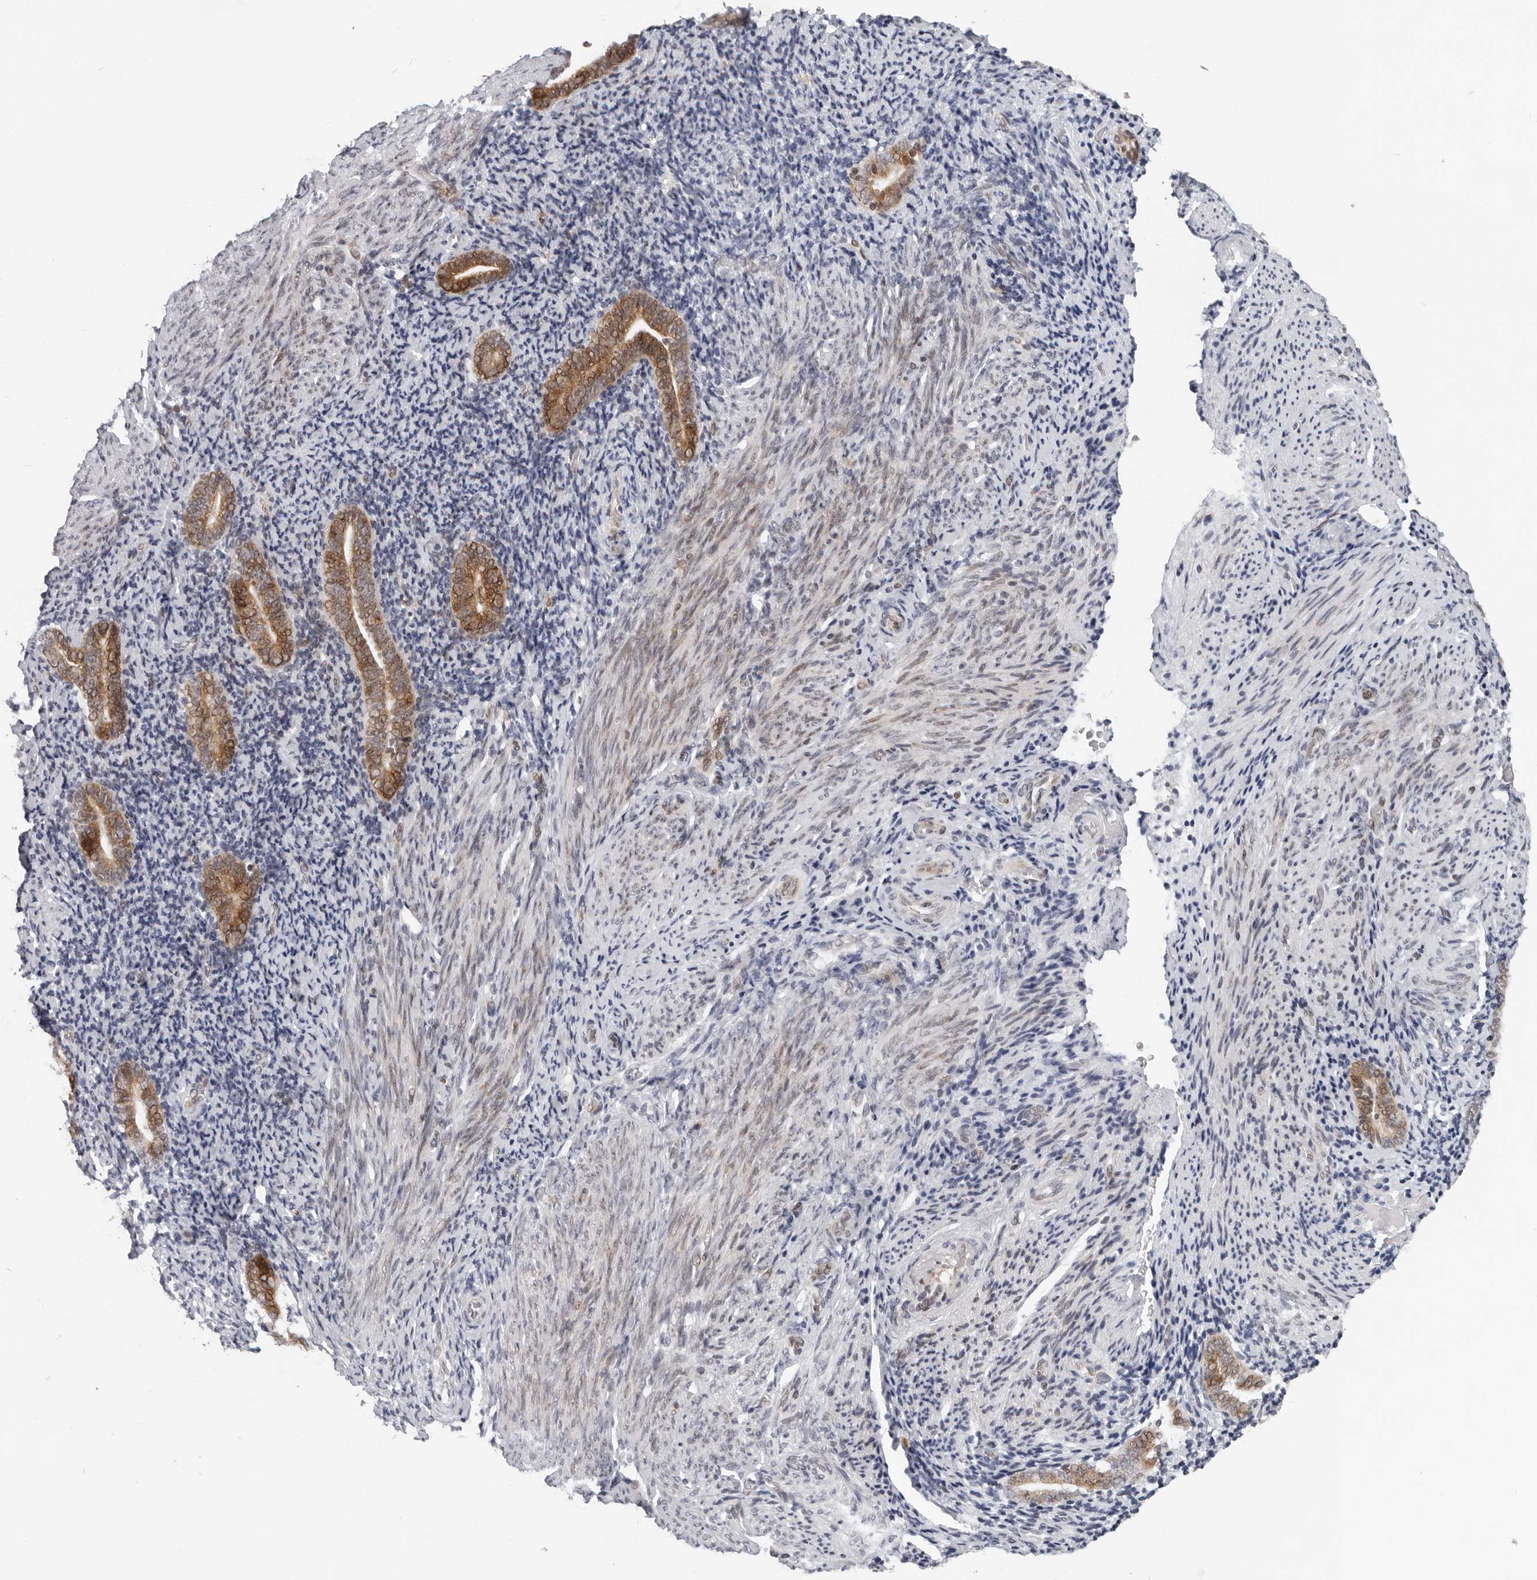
{"staining": {"intensity": "negative", "quantity": "none", "location": "none"}, "tissue": "endometrium", "cell_type": "Cells in endometrial stroma", "image_type": "normal", "snomed": [{"axis": "morphology", "description": "Normal tissue, NOS"}, {"axis": "topography", "description": "Endometrium"}], "caption": "IHC histopathology image of benign endometrium: human endometrium stained with DAB (3,3'-diaminobenzidine) displays no significant protein positivity in cells in endometrial stroma. The staining was performed using DAB (3,3'-diaminobenzidine) to visualize the protein expression in brown, while the nuclei were stained in blue with hematoxylin (Magnification: 20x).", "gene": "PIP4K2C", "patient": {"sex": "female", "age": 51}}